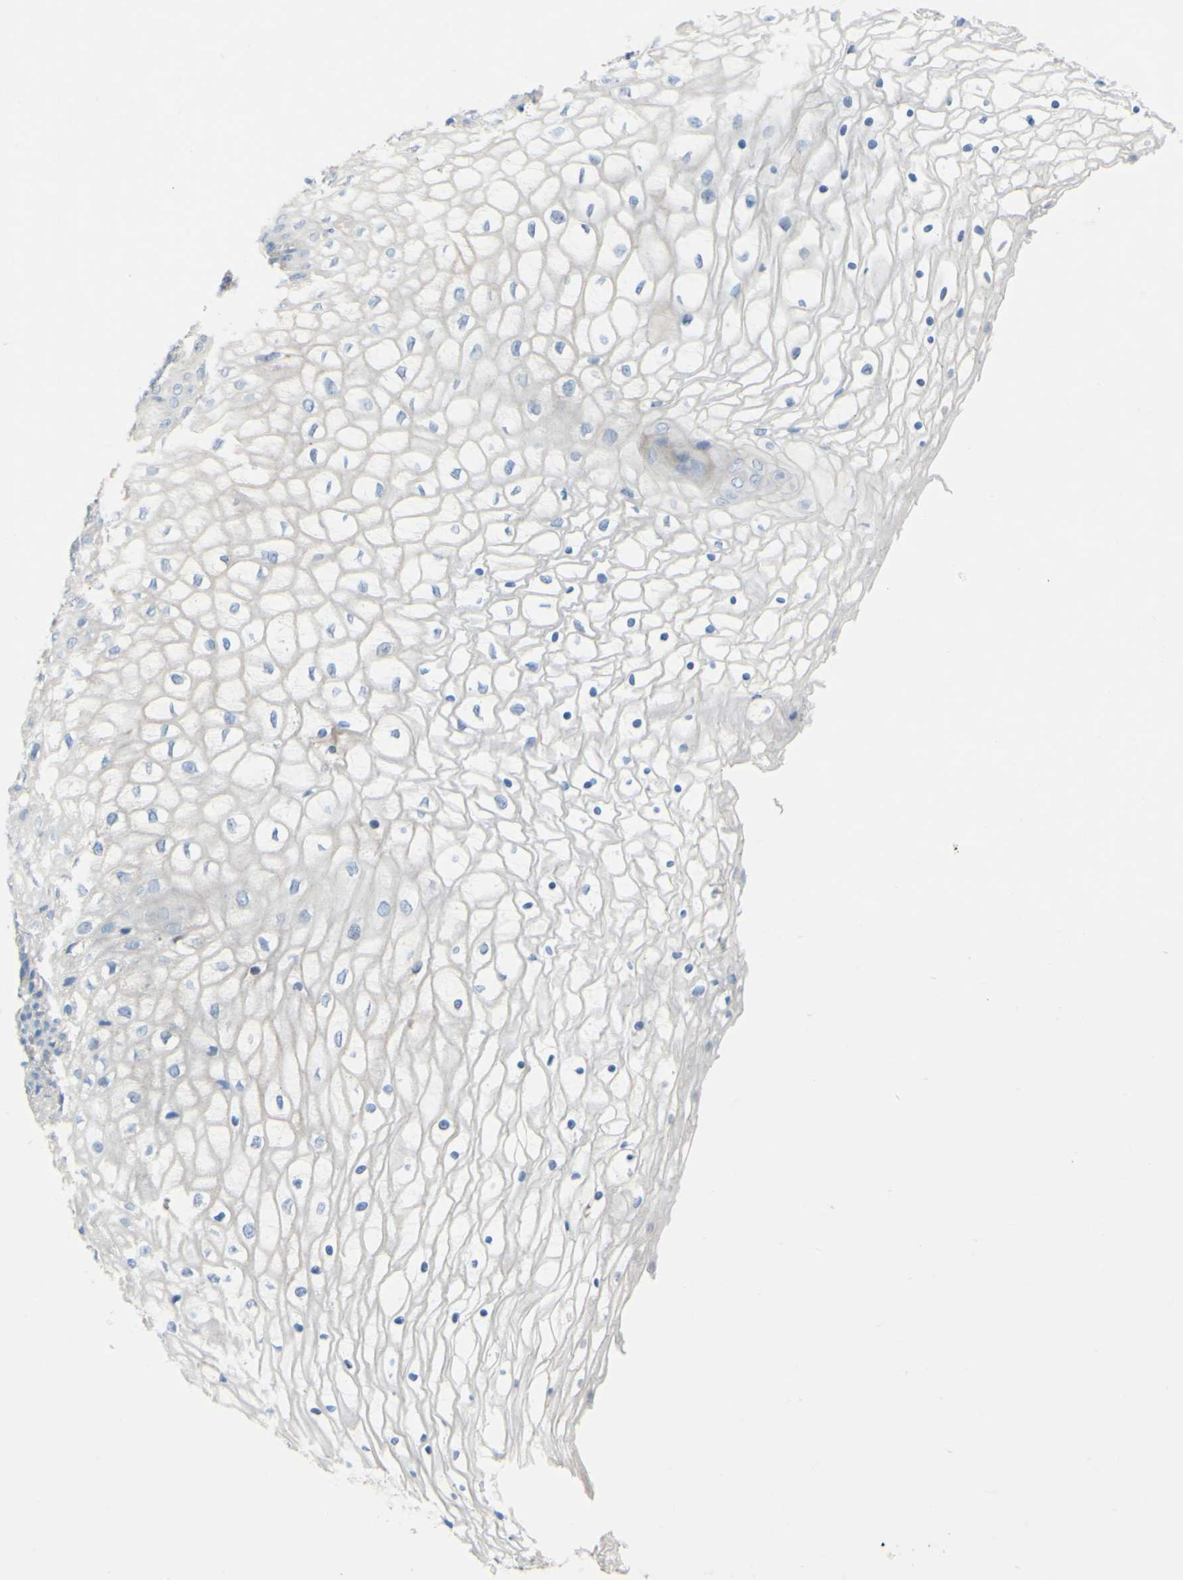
{"staining": {"intensity": "negative", "quantity": "none", "location": "none"}, "tissue": "vagina", "cell_type": "Squamous epithelial cells", "image_type": "normal", "snomed": [{"axis": "morphology", "description": "Normal tissue, NOS"}, {"axis": "topography", "description": "Vagina"}], "caption": "There is no significant positivity in squamous epithelial cells of vagina. (Stains: DAB immunohistochemistry with hematoxylin counter stain, Microscopy: brightfield microscopy at high magnification).", "gene": "ACADL", "patient": {"sex": "female", "age": 34}}